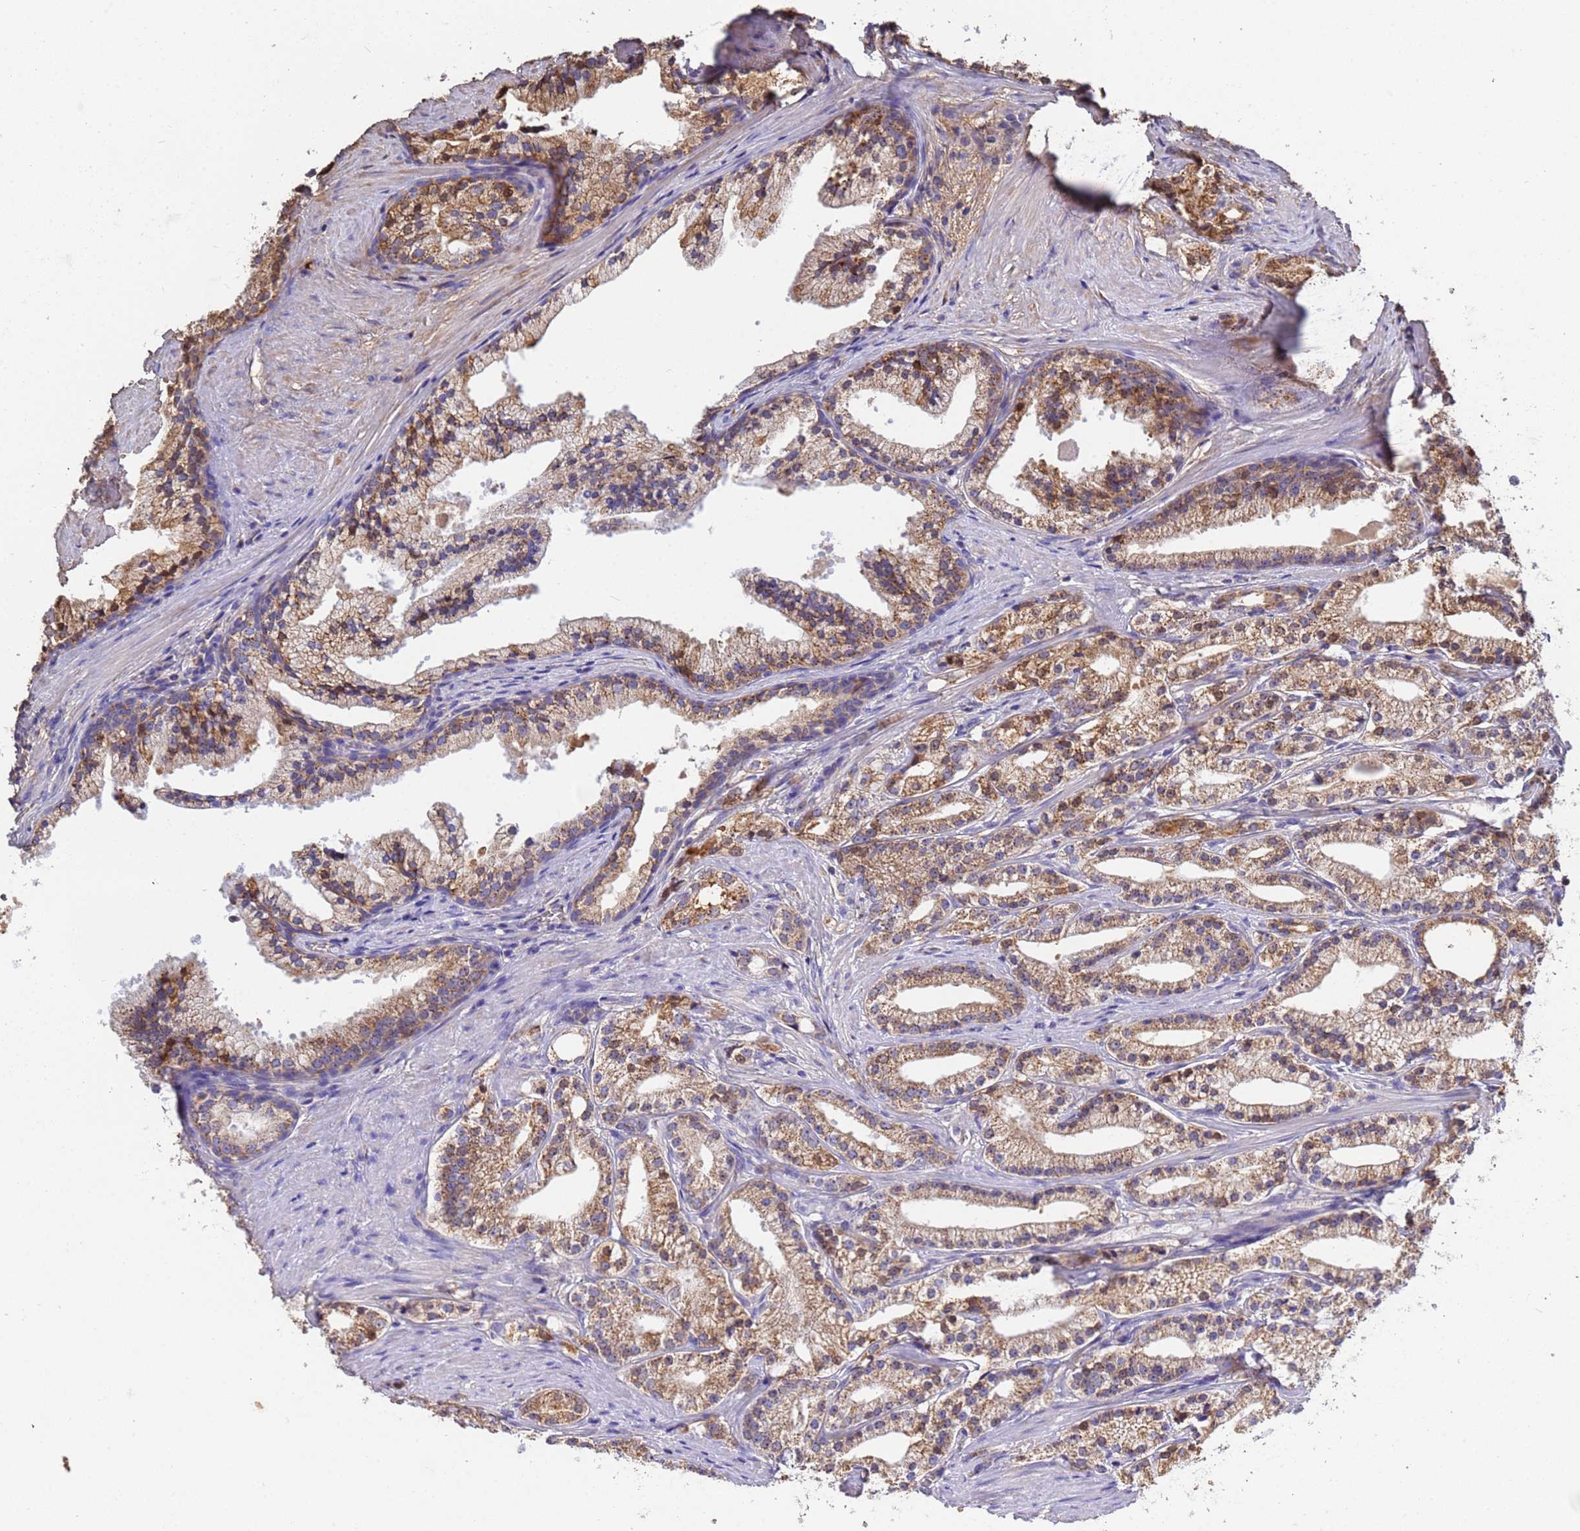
{"staining": {"intensity": "moderate", "quantity": ">75%", "location": "cytoplasmic/membranous"}, "tissue": "prostate cancer", "cell_type": "Tumor cells", "image_type": "cancer", "snomed": [{"axis": "morphology", "description": "Adenocarcinoma, Low grade"}, {"axis": "topography", "description": "Prostate"}], "caption": "Immunohistochemical staining of human prostate cancer (low-grade adenocarcinoma) exhibits medium levels of moderate cytoplasmic/membranous staining in approximately >75% of tumor cells. The protein is stained brown, and the nuclei are stained in blue (DAB IHC with brightfield microscopy, high magnification).", "gene": "GLUD1", "patient": {"sex": "male", "age": 57}}